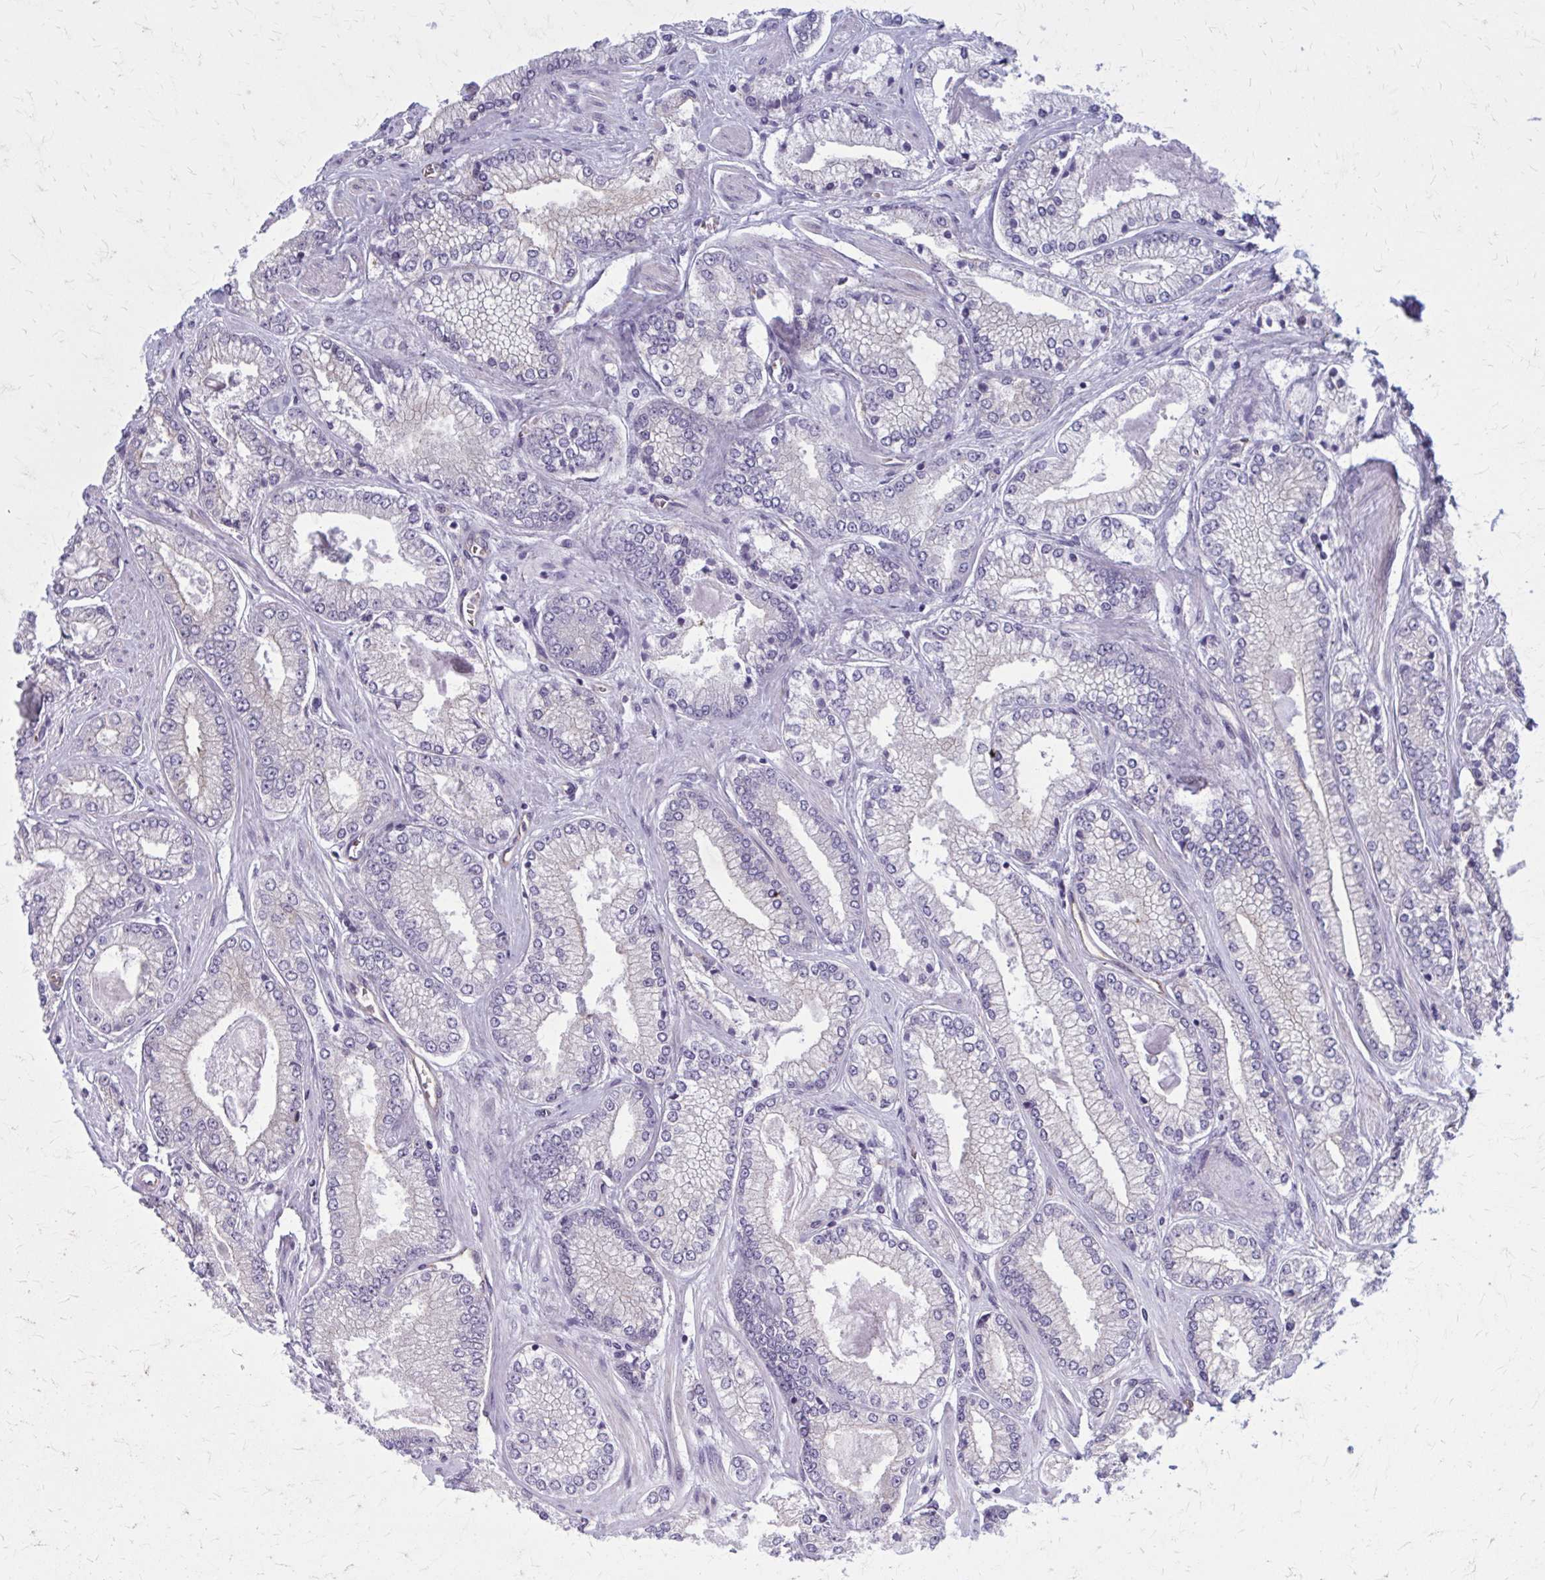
{"staining": {"intensity": "negative", "quantity": "none", "location": "none"}, "tissue": "prostate cancer", "cell_type": "Tumor cells", "image_type": "cancer", "snomed": [{"axis": "morphology", "description": "Adenocarcinoma, Low grade"}, {"axis": "topography", "description": "Prostate"}], "caption": "An image of prostate cancer (adenocarcinoma (low-grade)) stained for a protein shows no brown staining in tumor cells.", "gene": "ZDHHC7", "patient": {"sex": "male", "age": 67}}